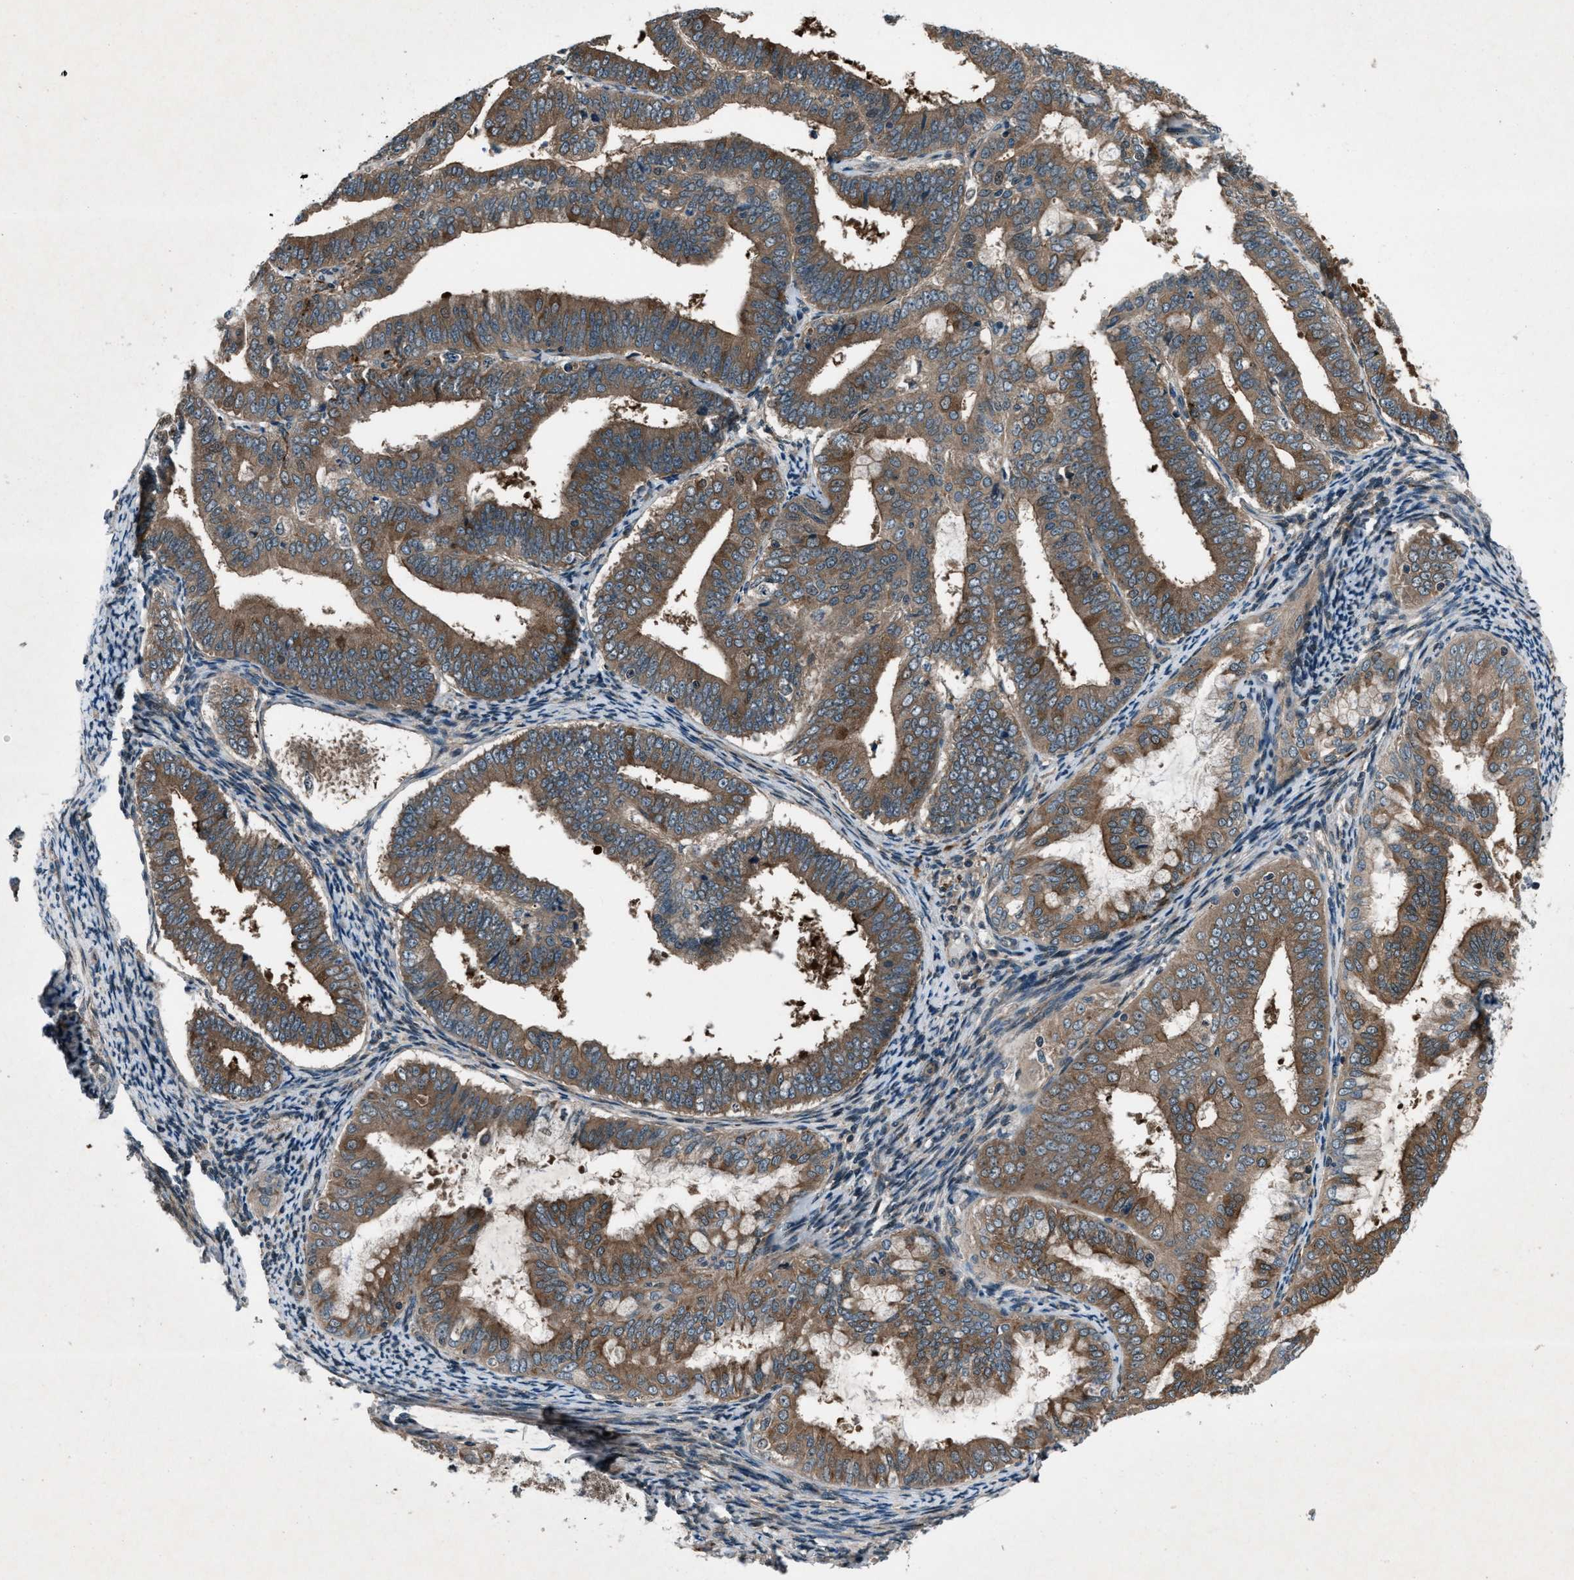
{"staining": {"intensity": "moderate", "quantity": ">75%", "location": "cytoplasmic/membranous"}, "tissue": "endometrial cancer", "cell_type": "Tumor cells", "image_type": "cancer", "snomed": [{"axis": "morphology", "description": "Adenocarcinoma, NOS"}, {"axis": "topography", "description": "Endometrium"}], "caption": "Immunohistochemical staining of human endometrial cancer reveals medium levels of moderate cytoplasmic/membranous protein positivity in approximately >75% of tumor cells.", "gene": "EPSTI1", "patient": {"sex": "female", "age": 63}}